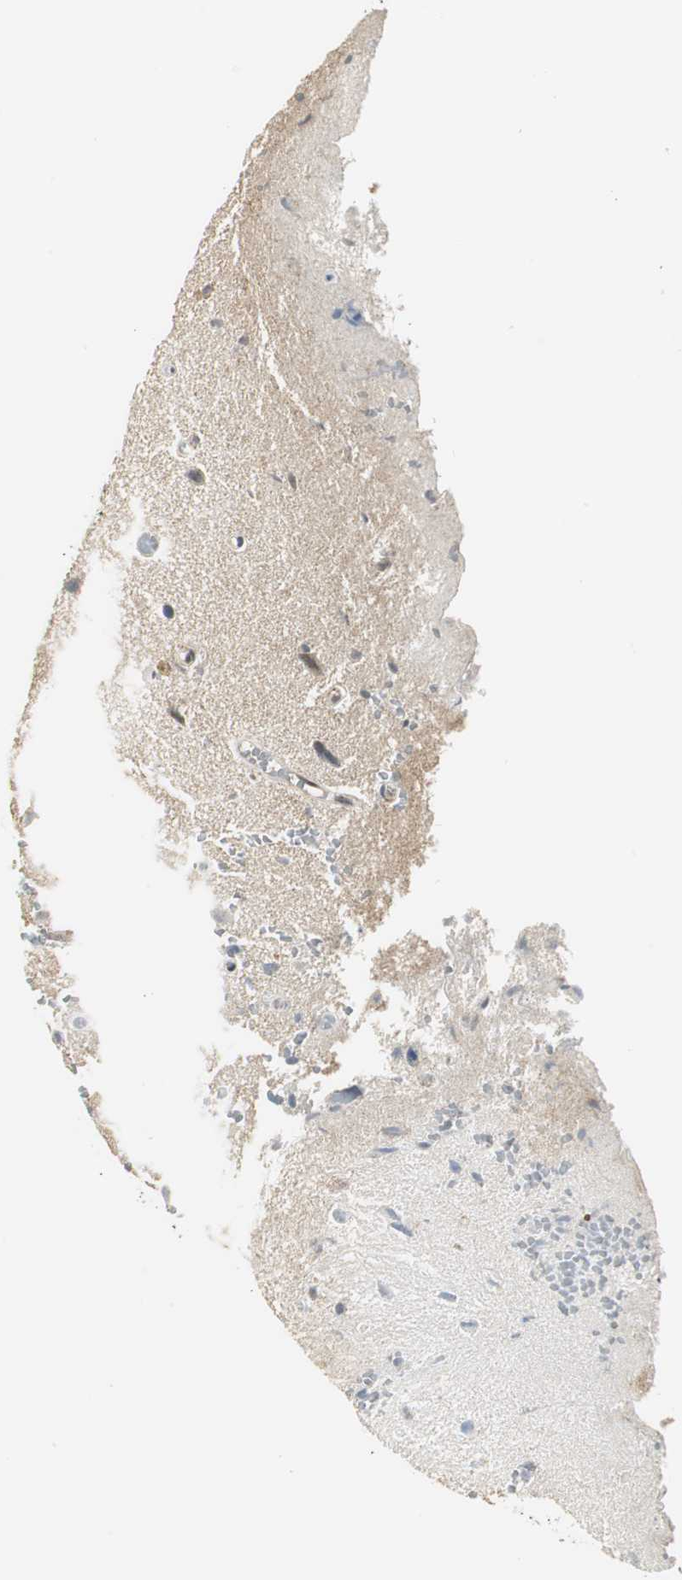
{"staining": {"intensity": "weak", "quantity": ">75%", "location": "cytoplasmic/membranous"}, "tissue": "glioma", "cell_type": "Tumor cells", "image_type": "cancer", "snomed": [{"axis": "morphology", "description": "Glioma, malignant, High grade"}, {"axis": "topography", "description": "Brain"}], "caption": "Glioma was stained to show a protein in brown. There is low levels of weak cytoplasmic/membranous staining in approximately >75% of tumor cells. Immunohistochemistry (ihc) stains the protein in brown and the nuclei are stained blue.", "gene": "CCT5", "patient": {"sex": "male", "age": 47}}